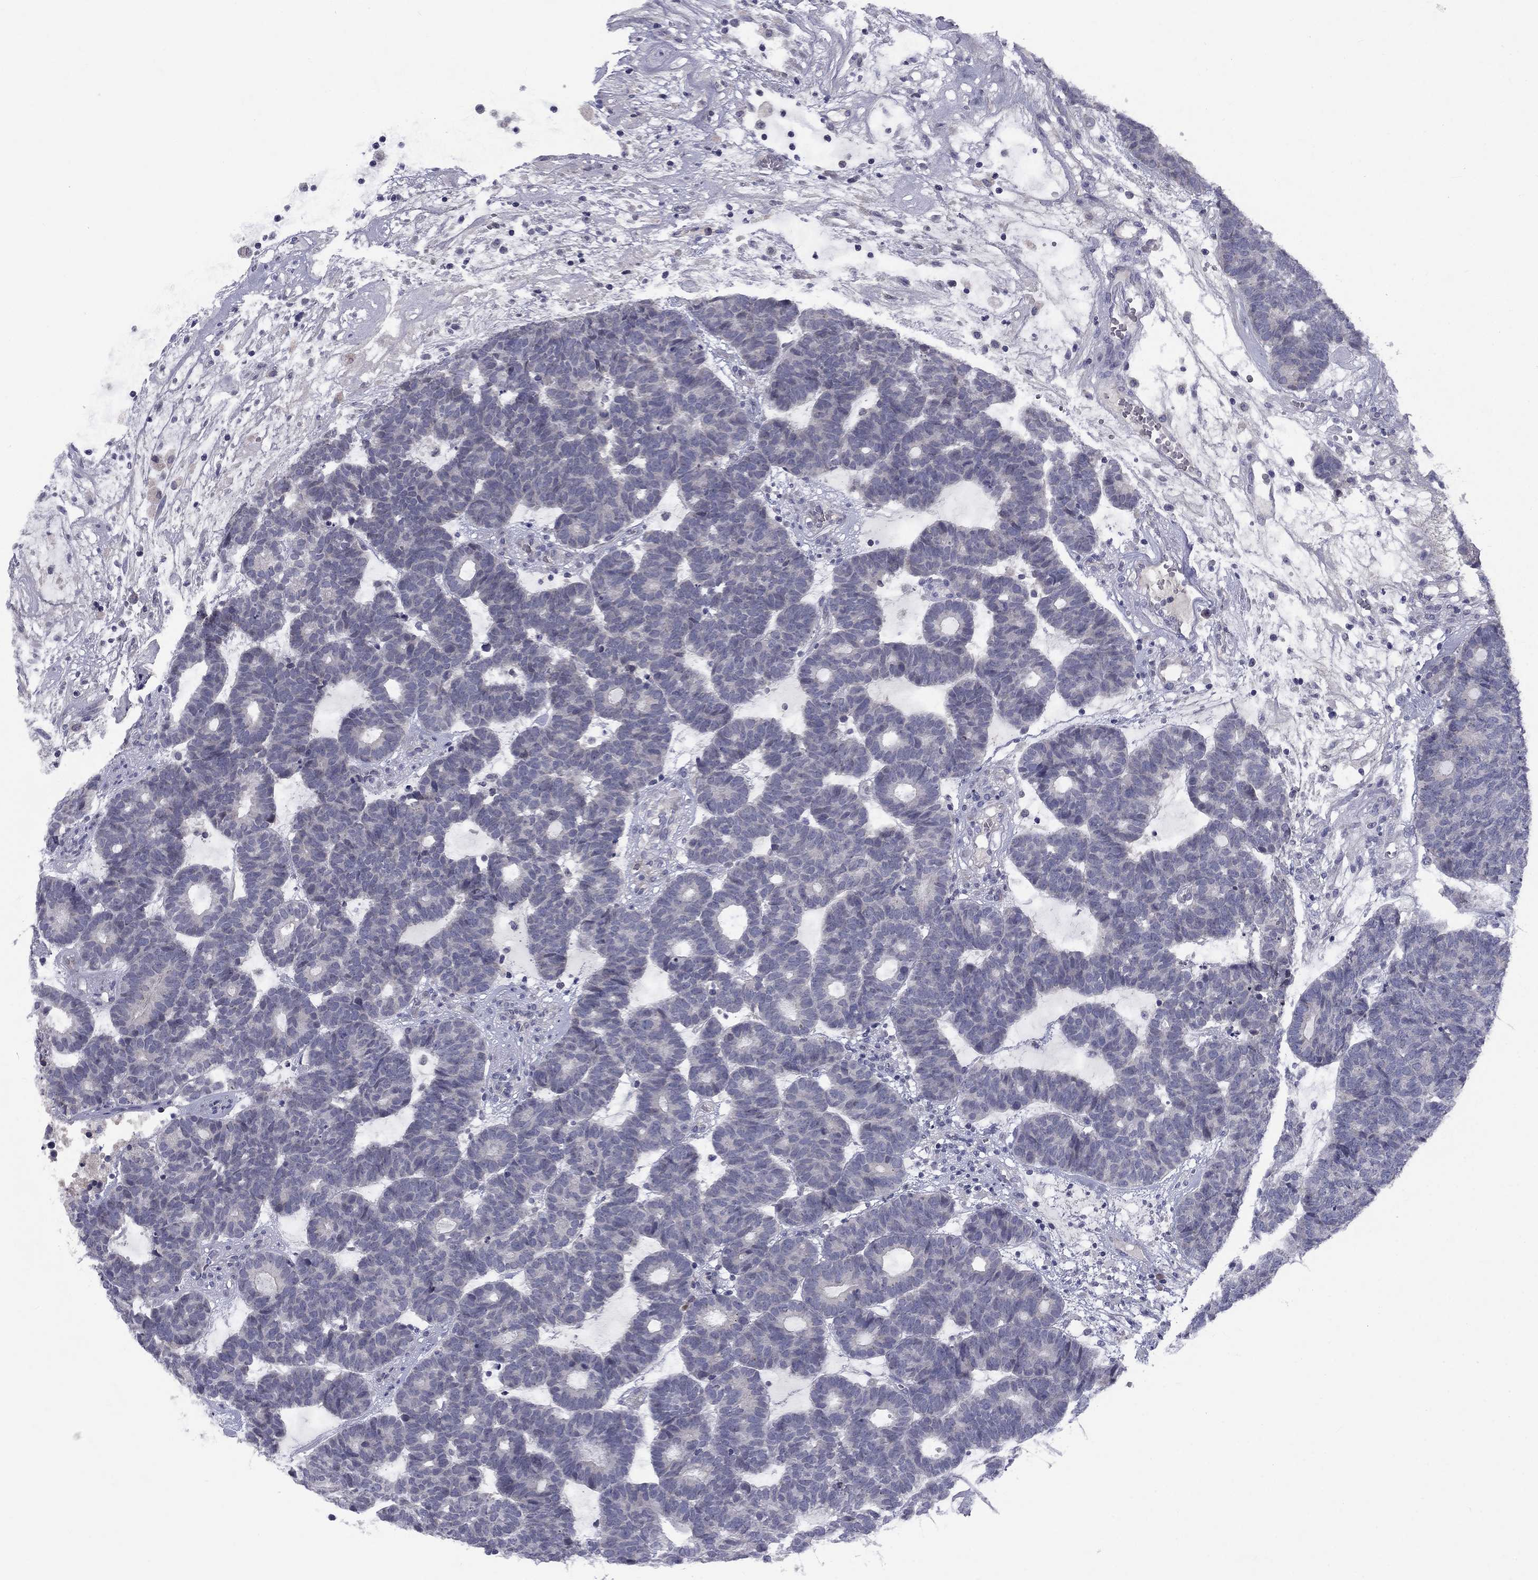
{"staining": {"intensity": "negative", "quantity": "none", "location": "none"}, "tissue": "head and neck cancer", "cell_type": "Tumor cells", "image_type": "cancer", "snomed": [{"axis": "morphology", "description": "Adenocarcinoma, NOS"}, {"axis": "topography", "description": "Head-Neck"}], "caption": "The immunohistochemistry histopathology image has no significant positivity in tumor cells of head and neck cancer (adenocarcinoma) tissue.", "gene": "CACNA1A", "patient": {"sex": "female", "age": 81}}